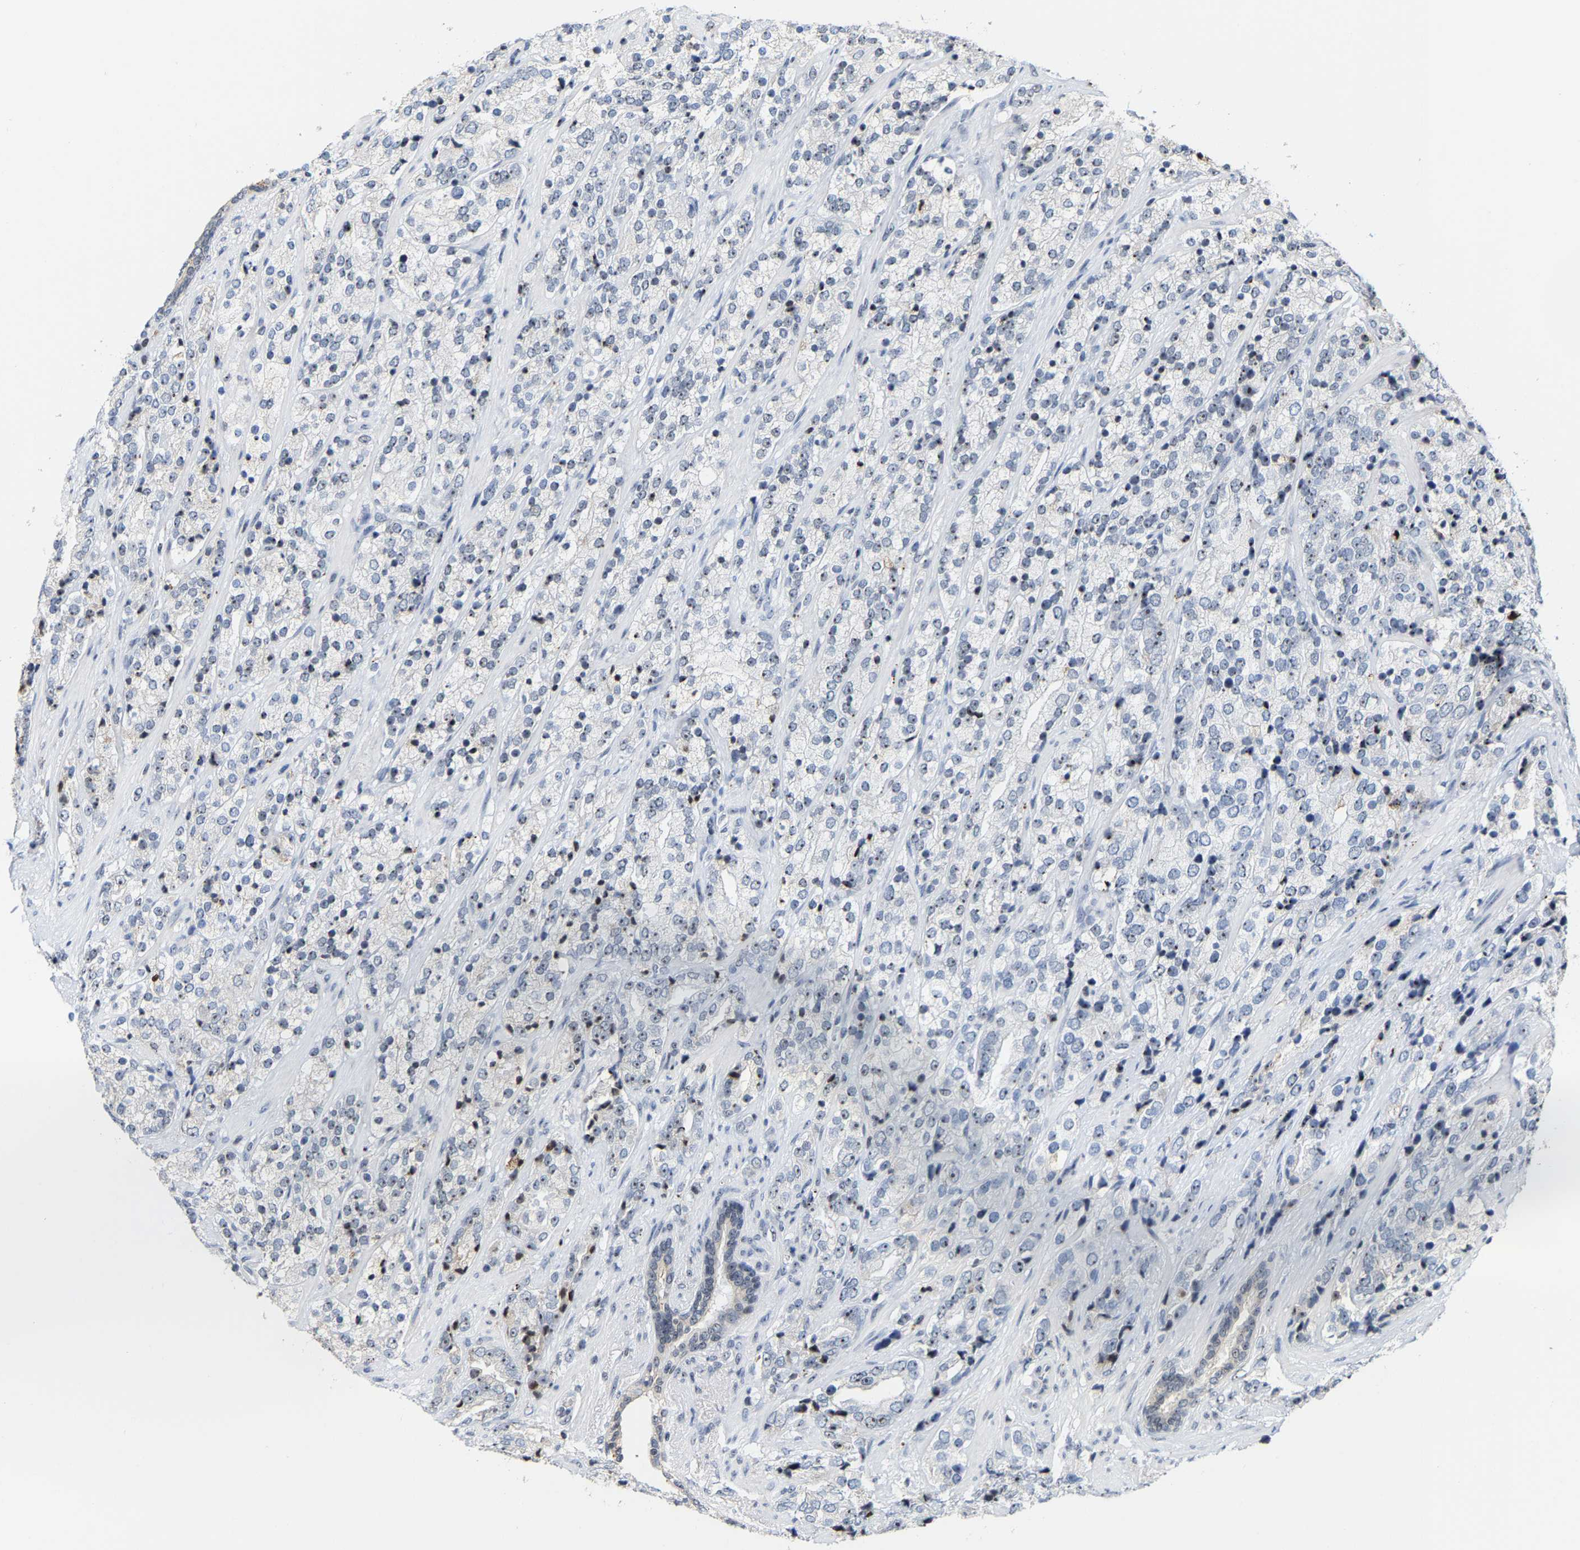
{"staining": {"intensity": "weak", "quantity": "25%-75%", "location": "nuclear"}, "tissue": "prostate cancer", "cell_type": "Tumor cells", "image_type": "cancer", "snomed": [{"axis": "morphology", "description": "Adenocarcinoma, High grade"}, {"axis": "topography", "description": "Prostate"}], "caption": "Immunohistochemistry (DAB (3,3'-diaminobenzidine)) staining of prostate adenocarcinoma (high-grade) displays weak nuclear protein expression in approximately 25%-75% of tumor cells.", "gene": "NOP58", "patient": {"sex": "male", "age": 71}}